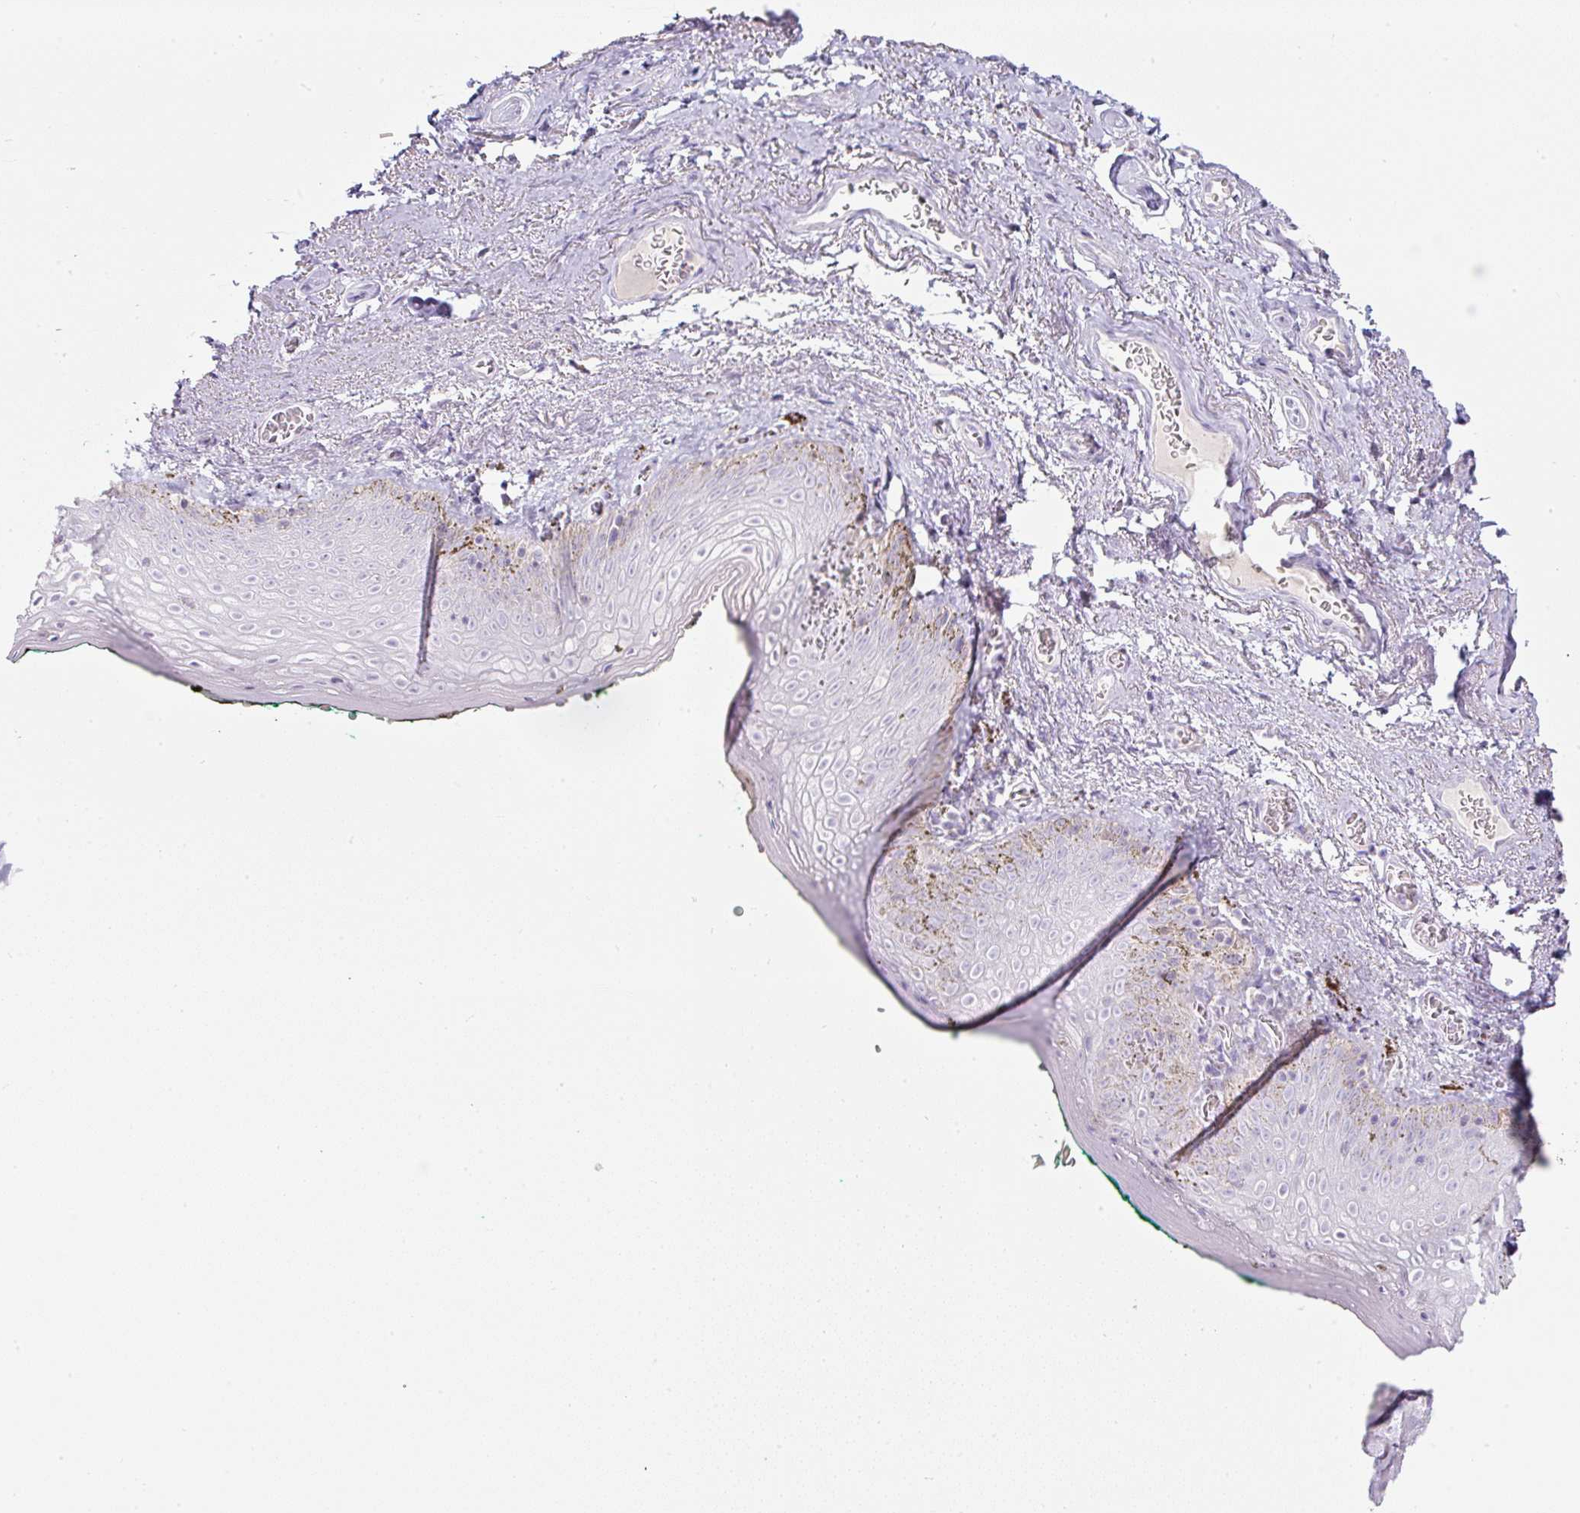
{"staining": {"intensity": "negative", "quantity": "none", "location": "none"}, "tissue": "vagina", "cell_type": "Squamous epithelial cells", "image_type": "normal", "snomed": [{"axis": "morphology", "description": "Normal tissue, NOS"}, {"axis": "topography", "description": "Vulva"}, {"axis": "topography", "description": "Vagina"}, {"axis": "topography", "description": "Peripheral nerve tissue"}], "caption": "DAB immunohistochemical staining of benign vagina shows no significant staining in squamous epithelial cells. (Brightfield microscopy of DAB (3,3'-diaminobenzidine) IHC at high magnification).", "gene": "FGFBP3", "patient": {"sex": "female", "age": 66}}